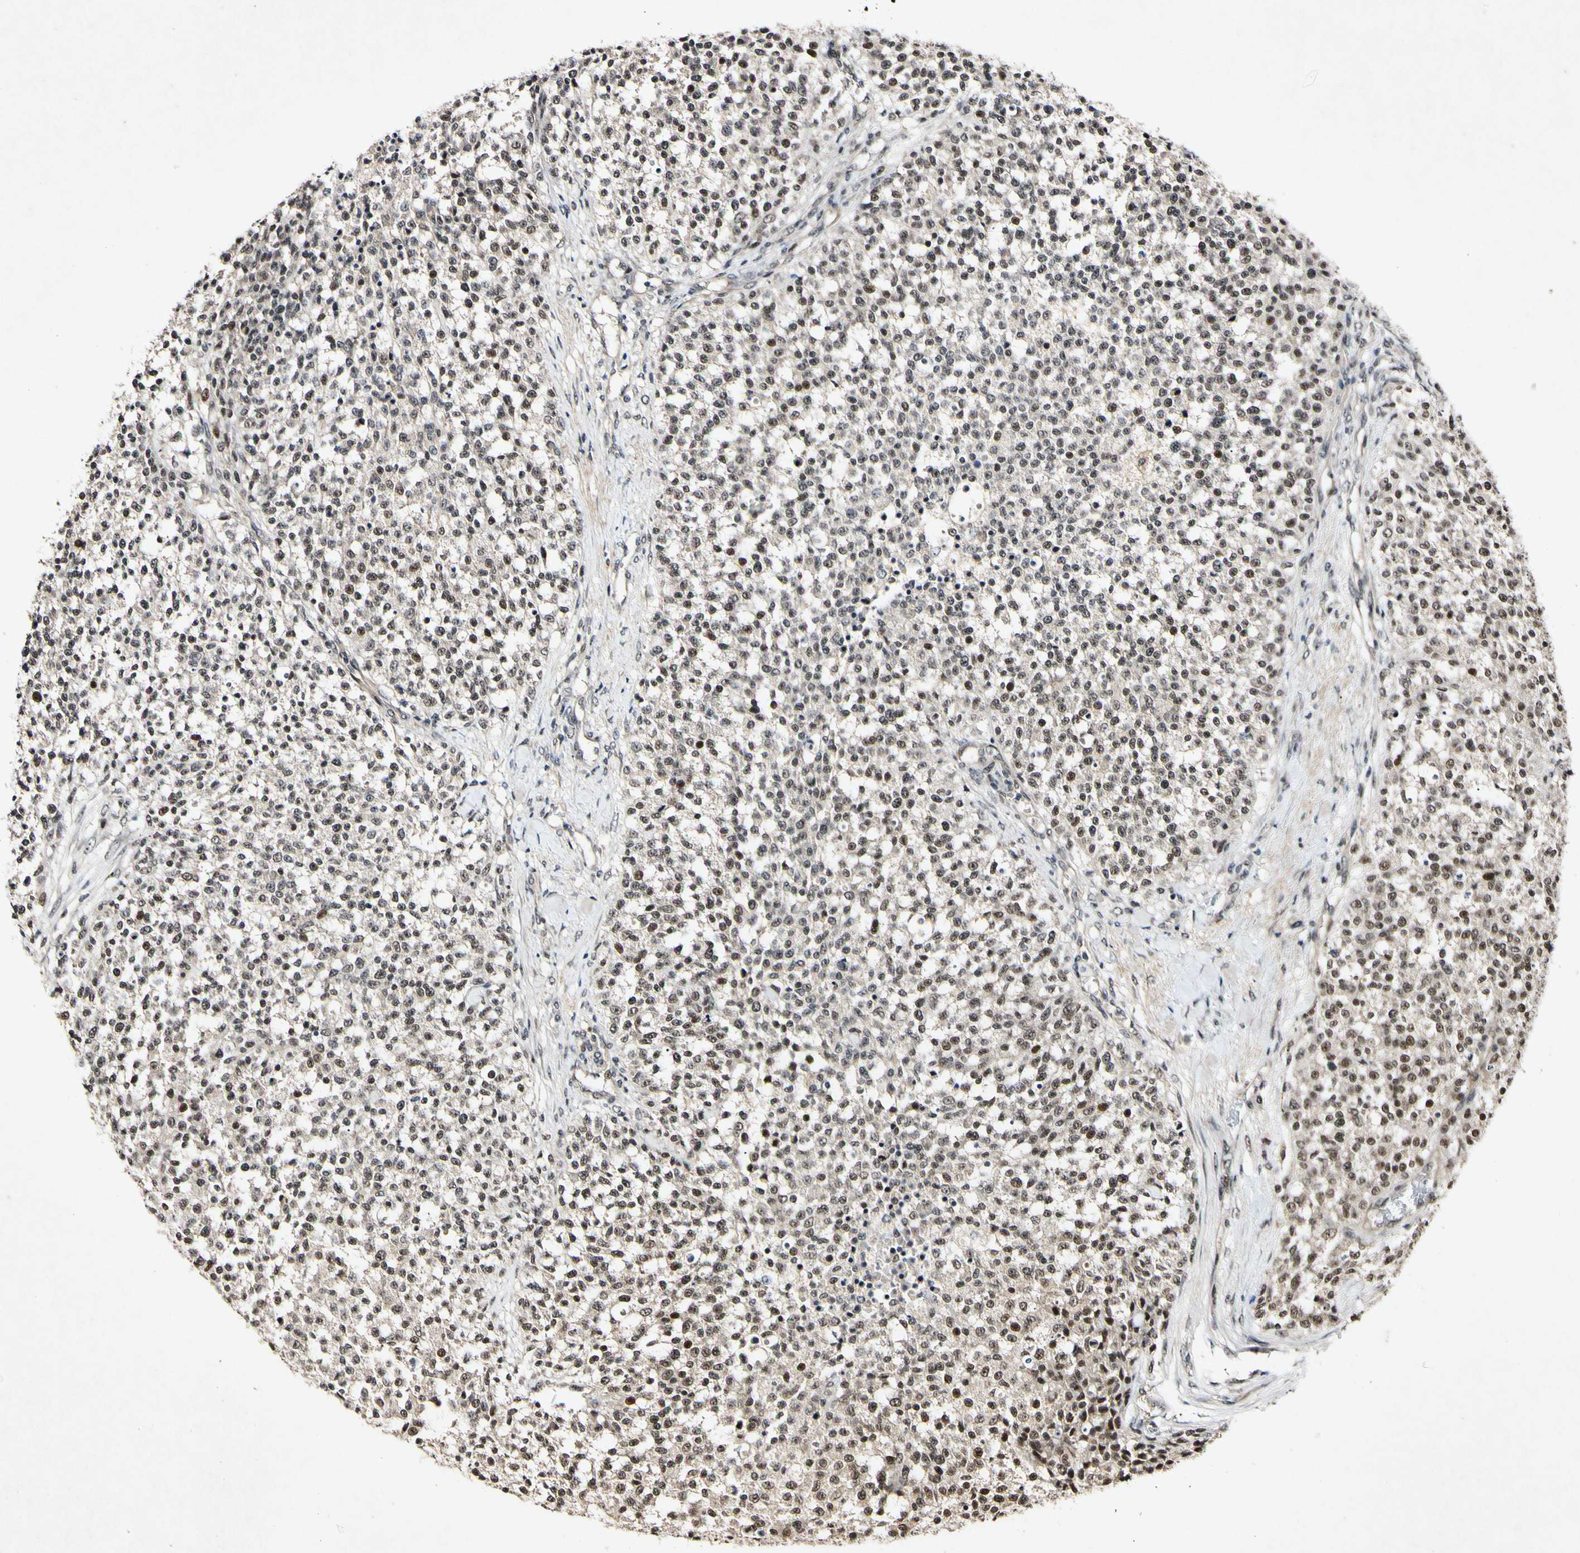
{"staining": {"intensity": "moderate", "quantity": ">75%", "location": "cytoplasmic/membranous,nuclear"}, "tissue": "testis cancer", "cell_type": "Tumor cells", "image_type": "cancer", "snomed": [{"axis": "morphology", "description": "Seminoma, NOS"}, {"axis": "topography", "description": "Testis"}], "caption": "A high-resolution image shows immunohistochemistry staining of testis cancer, which exhibits moderate cytoplasmic/membranous and nuclear positivity in approximately >75% of tumor cells.", "gene": "POLR2F", "patient": {"sex": "male", "age": 59}}